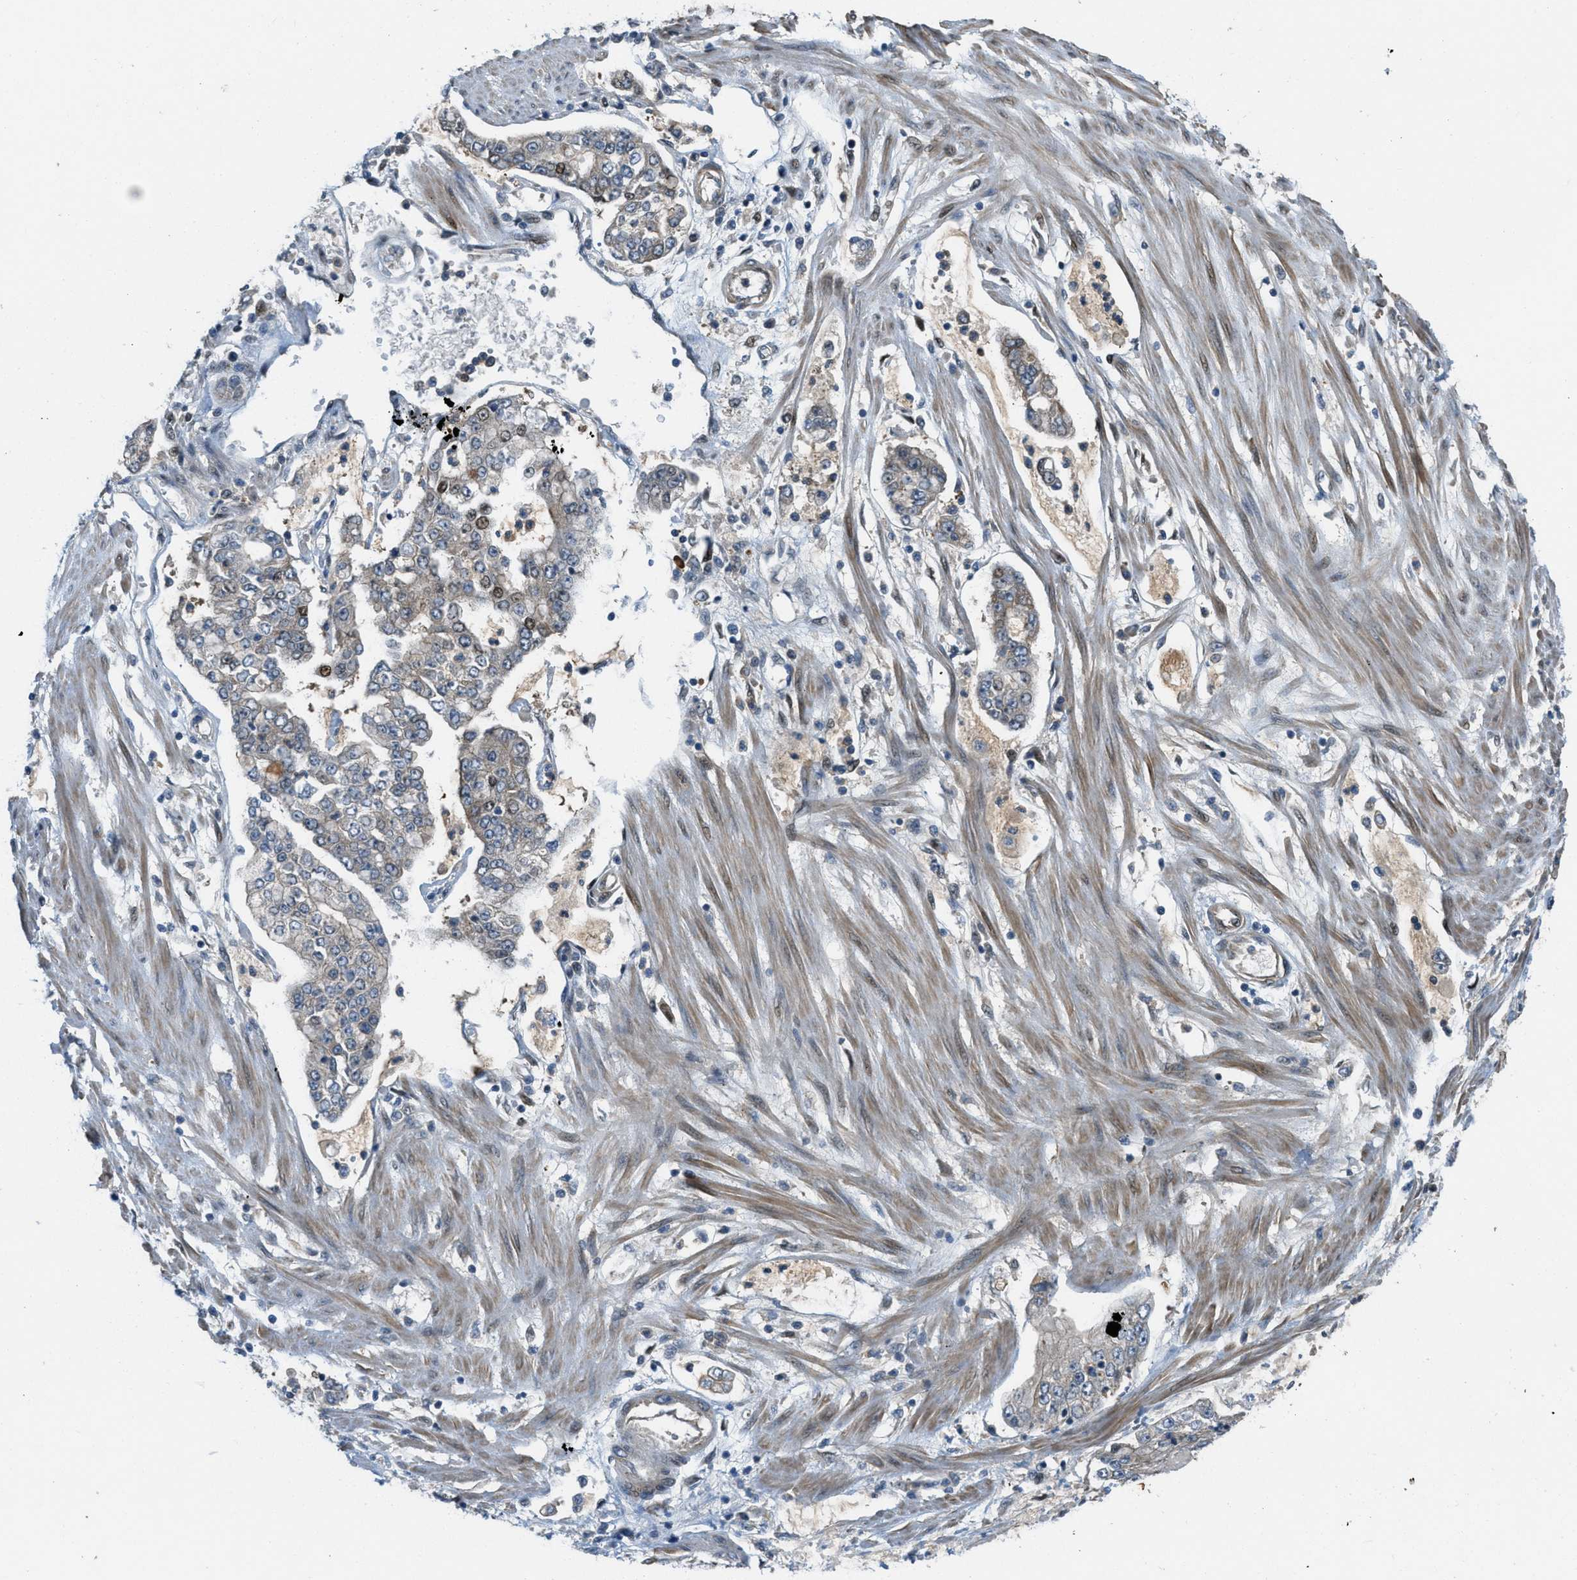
{"staining": {"intensity": "negative", "quantity": "none", "location": "none"}, "tissue": "stomach cancer", "cell_type": "Tumor cells", "image_type": "cancer", "snomed": [{"axis": "morphology", "description": "Adenocarcinoma, NOS"}, {"axis": "topography", "description": "Stomach"}], "caption": "The image displays no significant positivity in tumor cells of adenocarcinoma (stomach). The staining is performed using DAB (3,3'-diaminobenzidine) brown chromogen with nuclei counter-stained in using hematoxylin.", "gene": "ADCY6", "patient": {"sex": "male", "age": 76}}